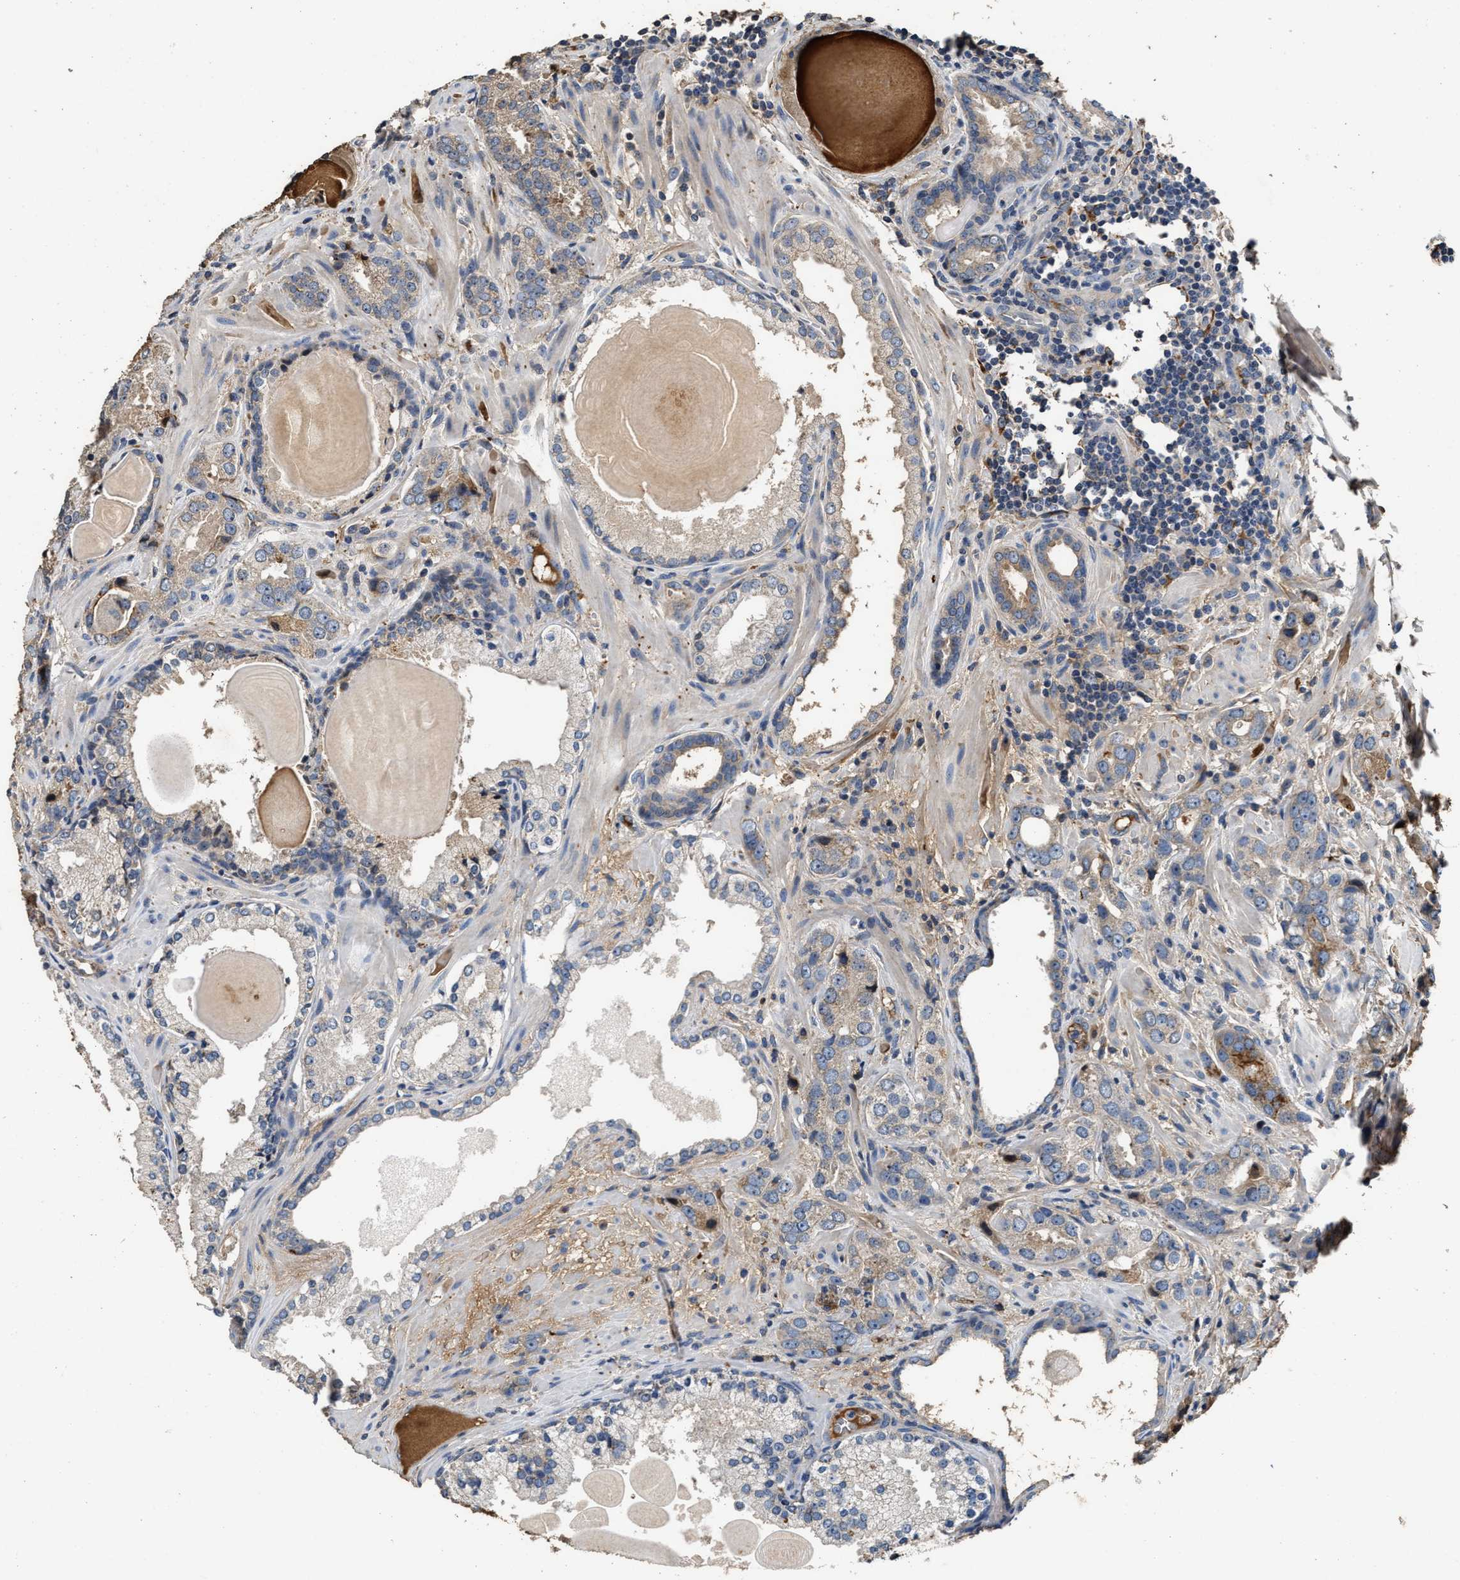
{"staining": {"intensity": "weak", "quantity": ">75%", "location": "cytoplasmic/membranous"}, "tissue": "prostate cancer", "cell_type": "Tumor cells", "image_type": "cancer", "snomed": [{"axis": "morphology", "description": "Adenocarcinoma, High grade"}, {"axis": "topography", "description": "Prostate"}], "caption": "The photomicrograph demonstrates staining of prostate cancer, revealing weak cytoplasmic/membranous protein staining (brown color) within tumor cells. The staining is performed using DAB brown chromogen to label protein expression. The nuclei are counter-stained blue using hematoxylin.", "gene": "C3", "patient": {"sex": "male", "age": 63}}